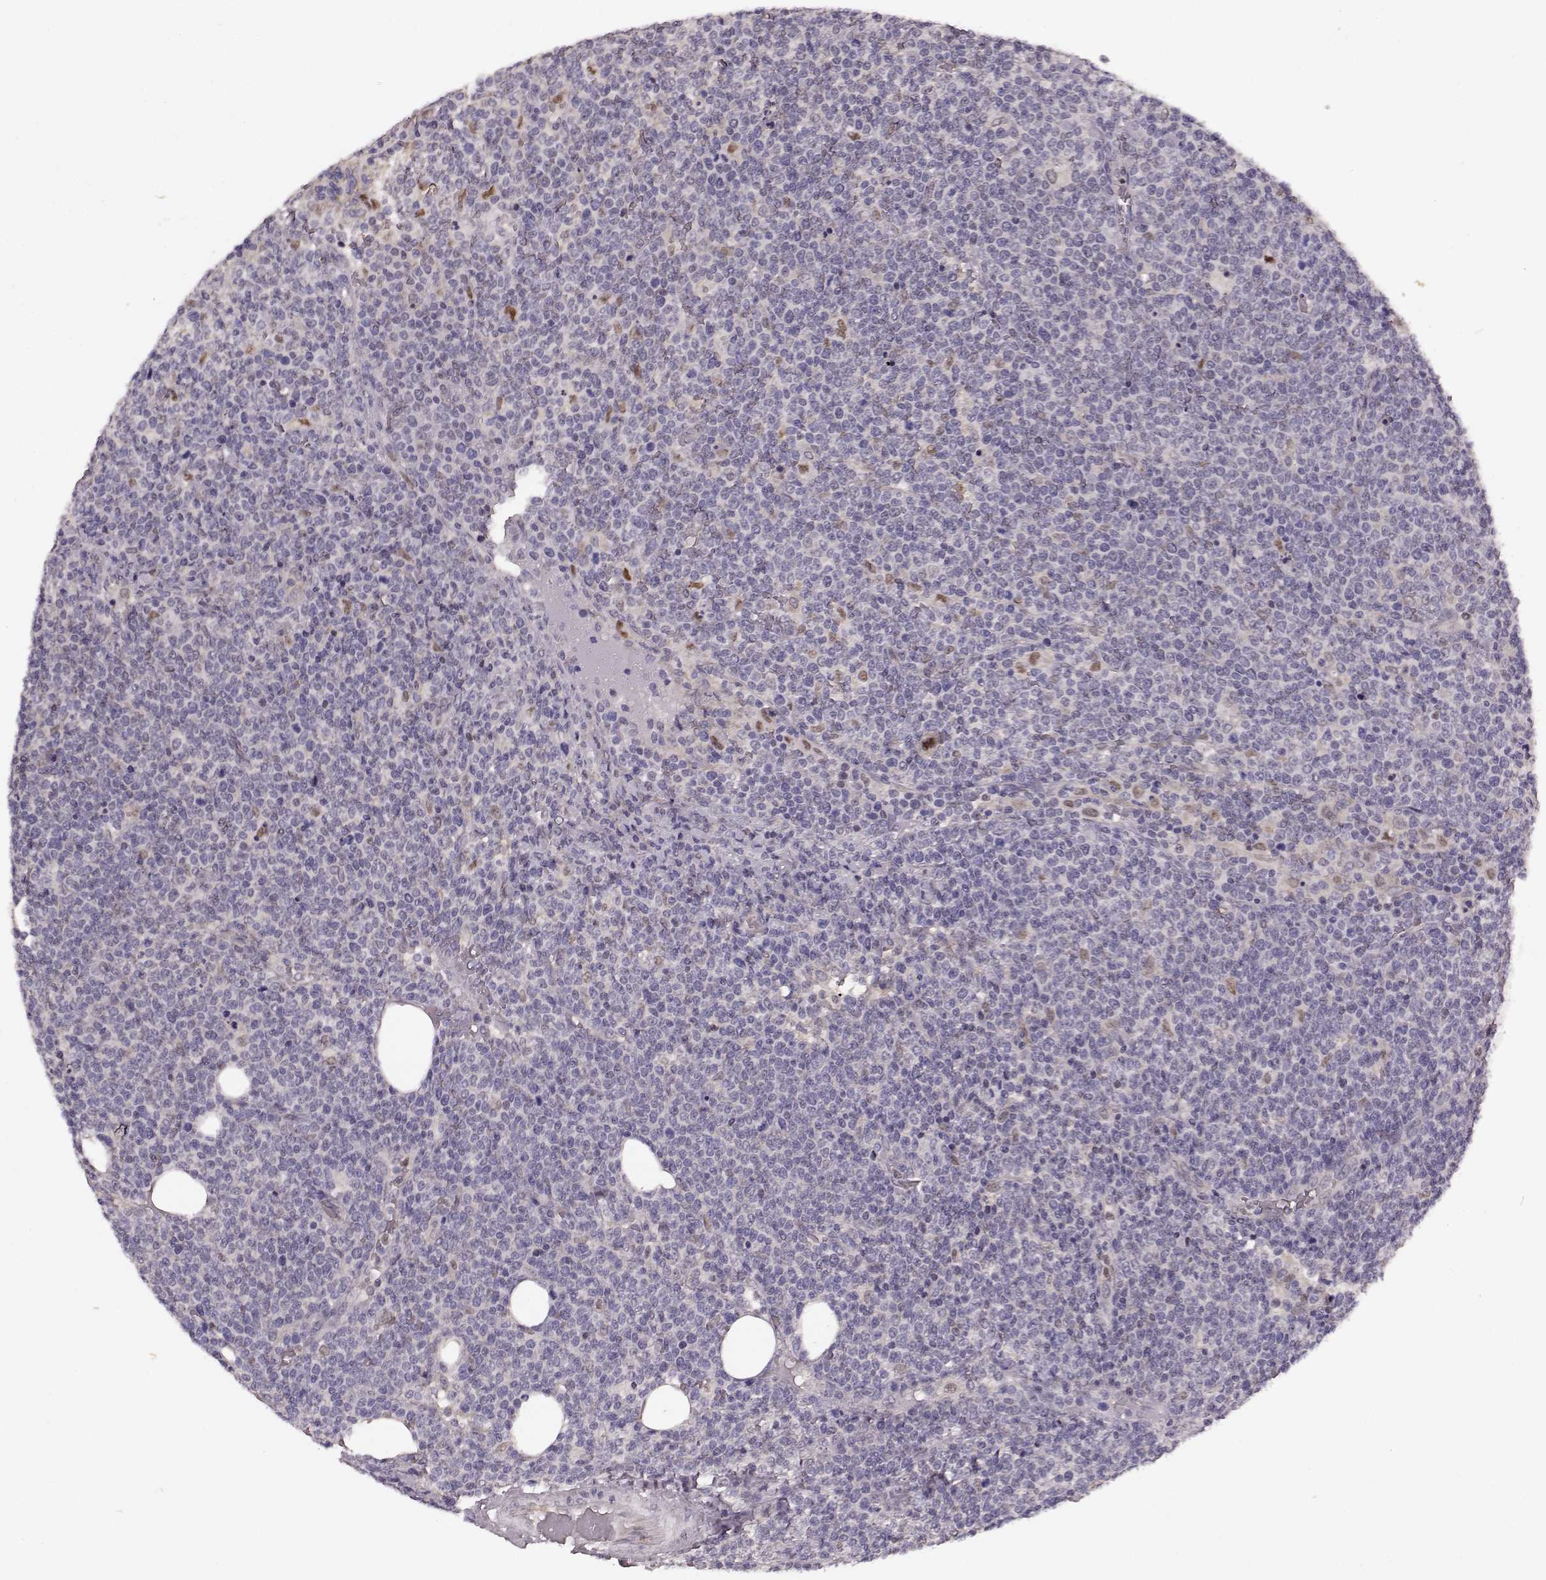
{"staining": {"intensity": "negative", "quantity": "none", "location": "none"}, "tissue": "lymphoma", "cell_type": "Tumor cells", "image_type": "cancer", "snomed": [{"axis": "morphology", "description": "Malignant lymphoma, non-Hodgkin's type, High grade"}, {"axis": "topography", "description": "Lymph node"}], "caption": "Immunohistochemical staining of human lymphoma demonstrates no significant positivity in tumor cells.", "gene": "KLF6", "patient": {"sex": "male", "age": 61}}